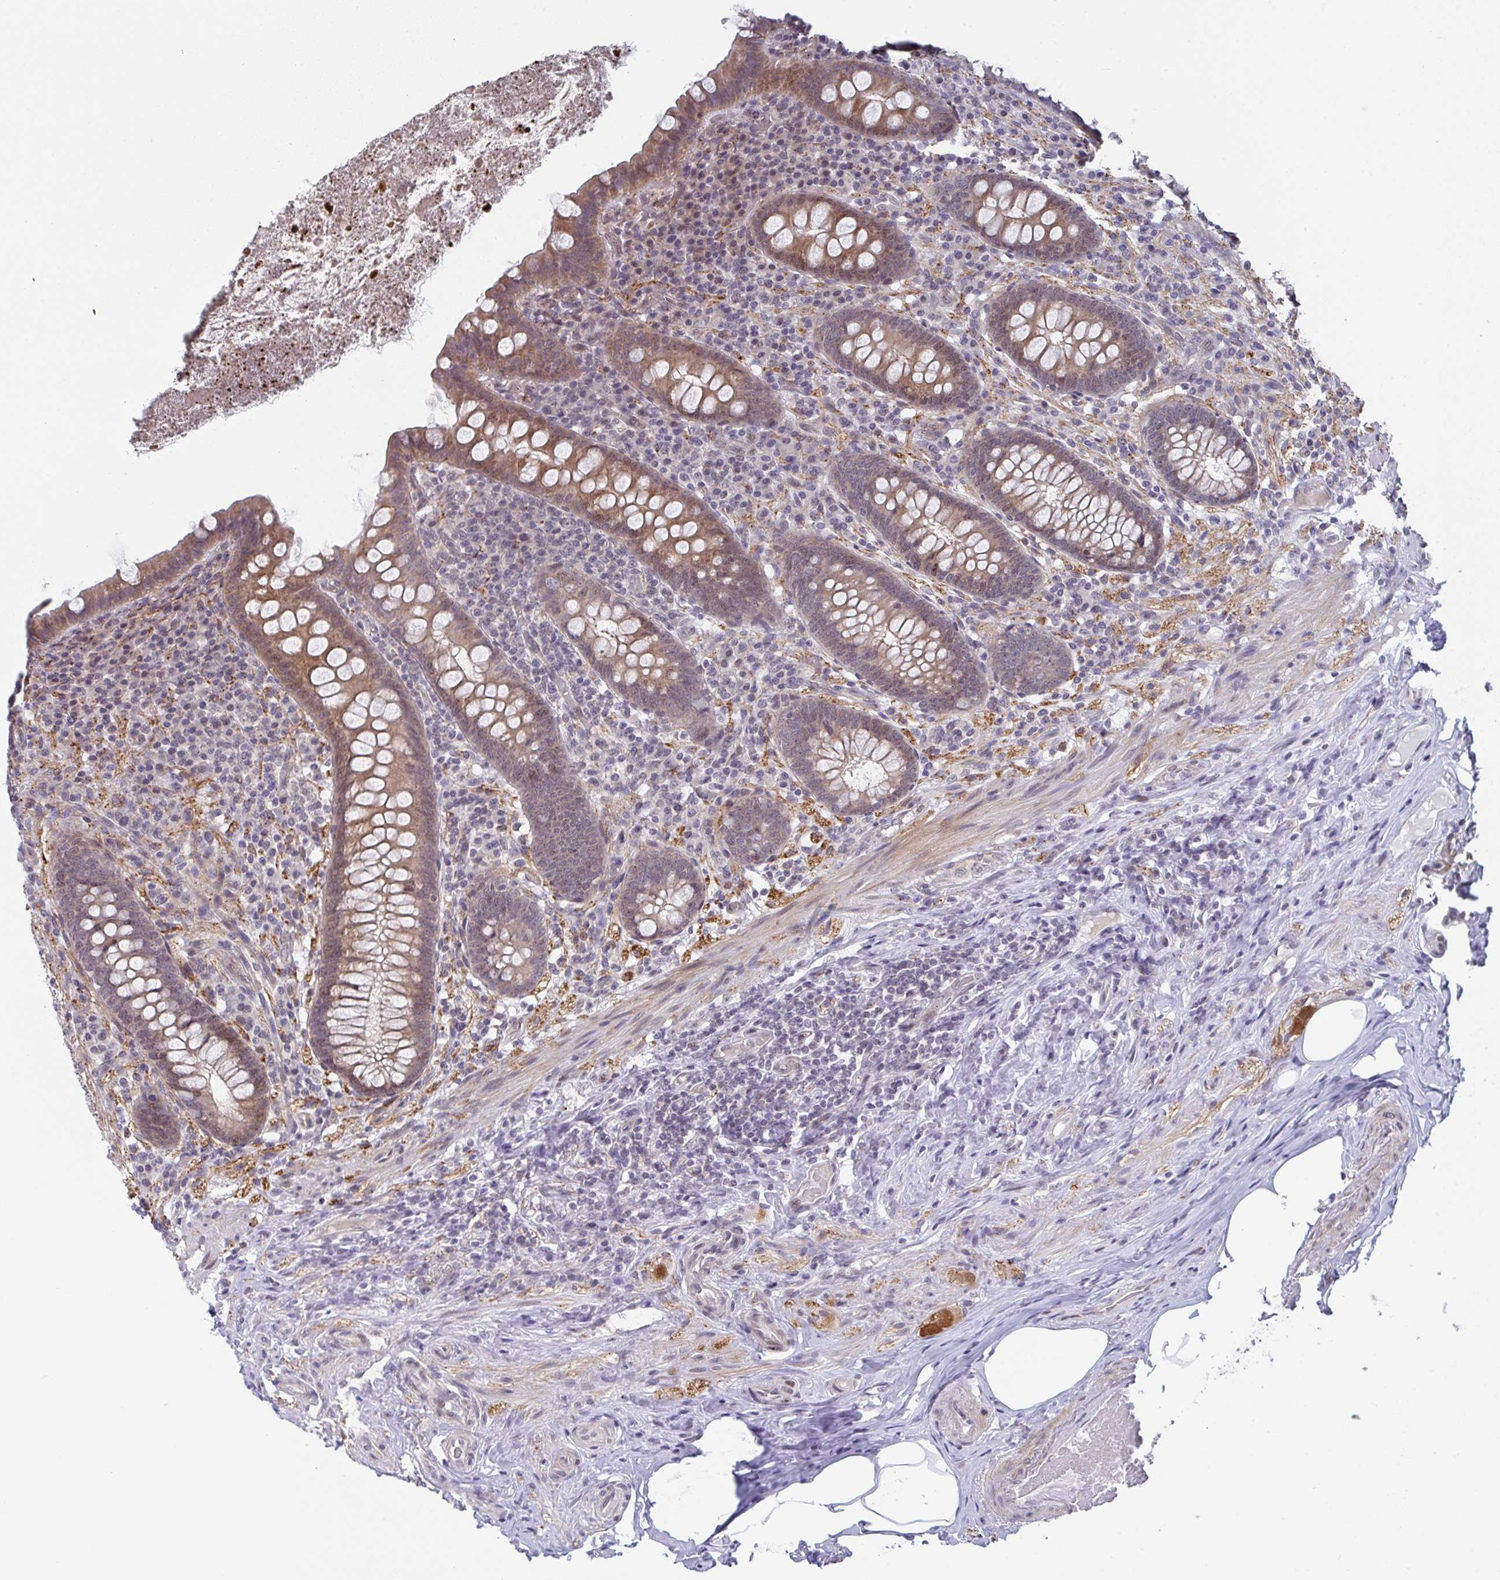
{"staining": {"intensity": "moderate", "quantity": "25%-75%", "location": "cytoplasmic/membranous,nuclear"}, "tissue": "appendix", "cell_type": "Glandular cells", "image_type": "normal", "snomed": [{"axis": "morphology", "description": "Normal tissue, NOS"}, {"axis": "topography", "description": "Appendix"}], "caption": "Moderate cytoplasmic/membranous,nuclear staining is identified in about 25%-75% of glandular cells in normal appendix.", "gene": "RBM18", "patient": {"sex": "male", "age": 71}}